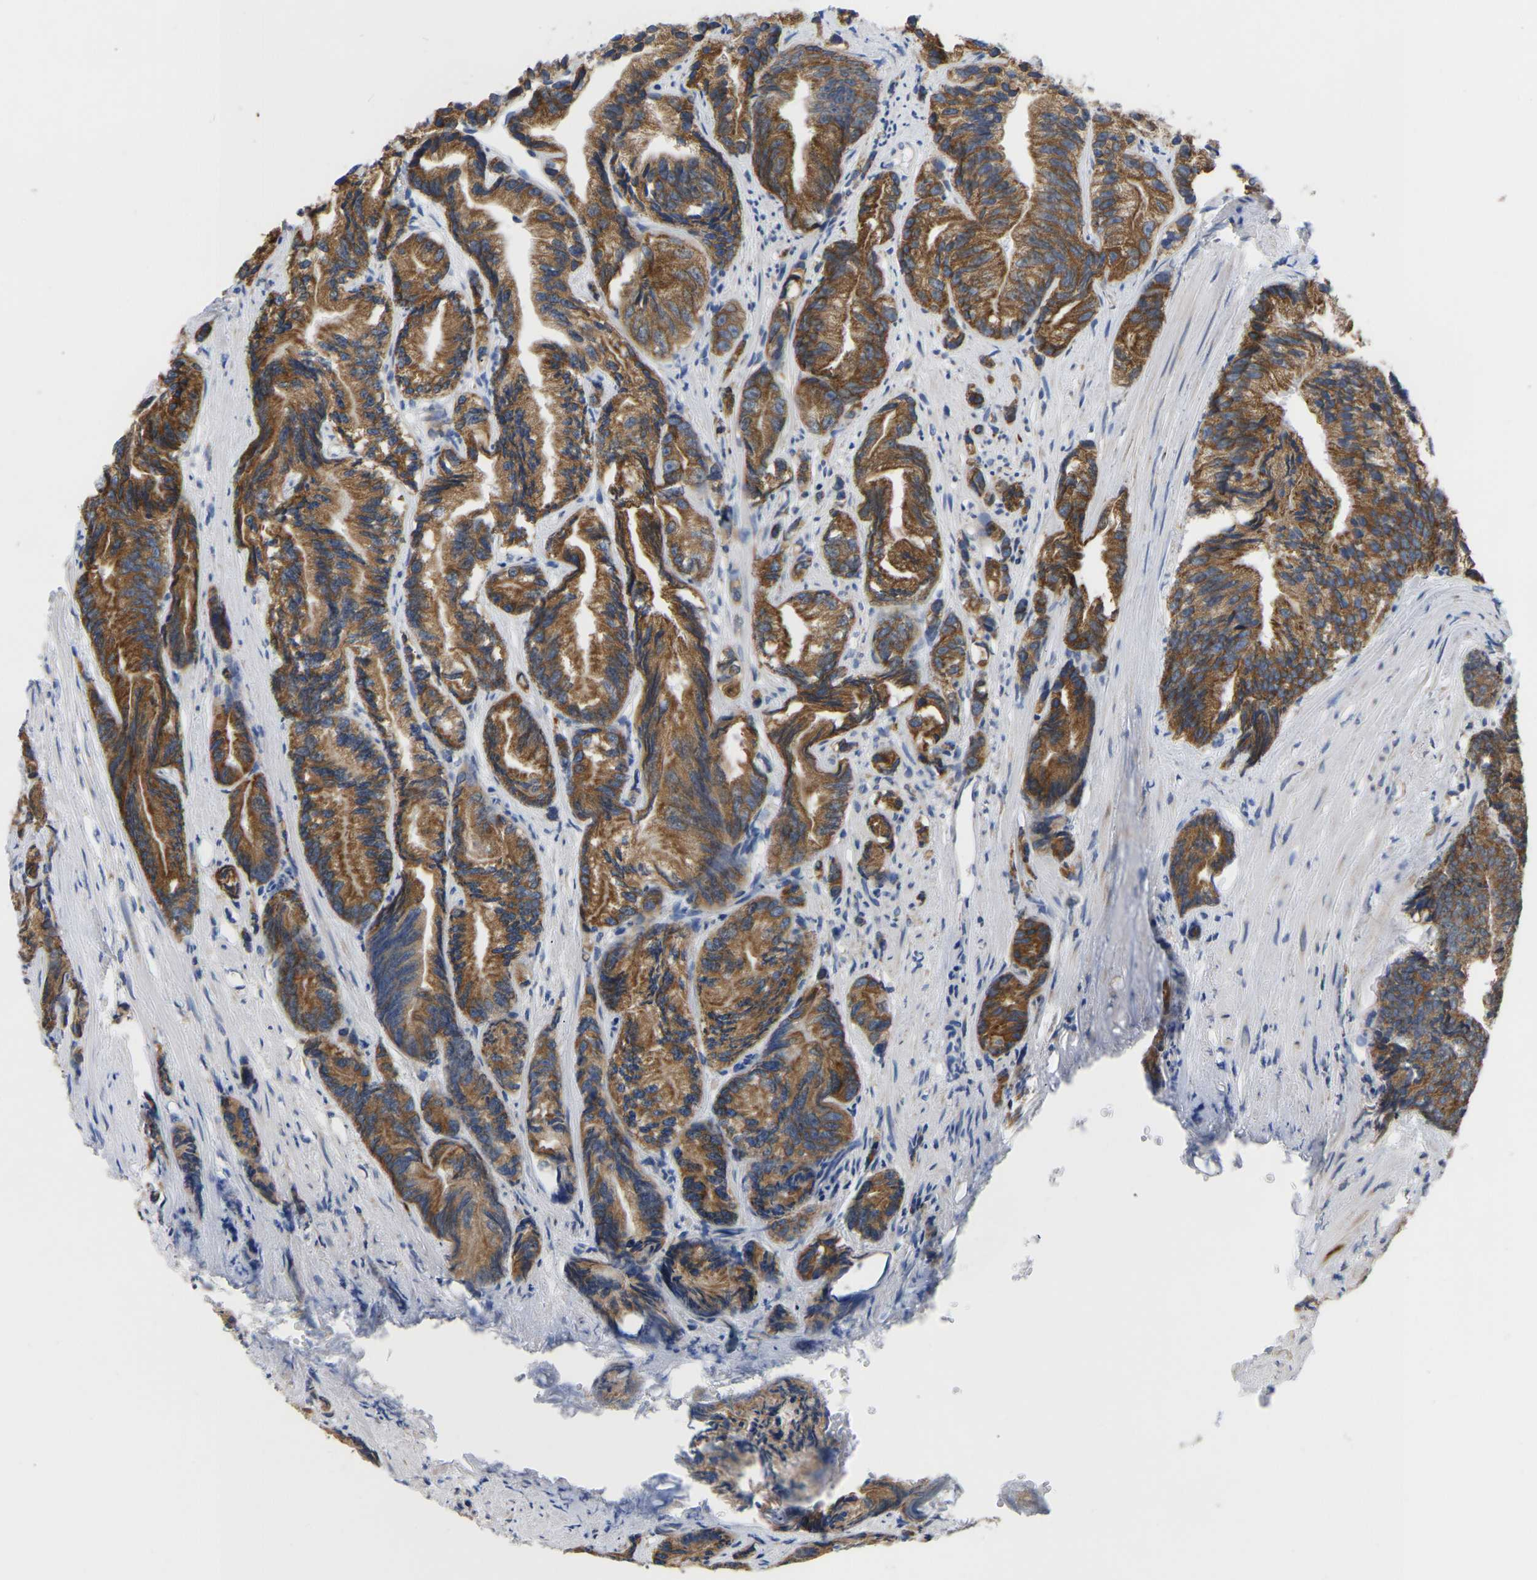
{"staining": {"intensity": "moderate", "quantity": ">75%", "location": "cytoplasmic/membranous"}, "tissue": "prostate cancer", "cell_type": "Tumor cells", "image_type": "cancer", "snomed": [{"axis": "morphology", "description": "Adenocarcinoma, Low grade"}, {"axis": "topography", "description": "Prostate"}], "caption": "Human adenocarcinoma (low-grade) (prostate) stained with a protein marker exhibits moderate staining in tumor cells.", "gene": "P4HB", "patient": {"sex": "male", "age": 89}}